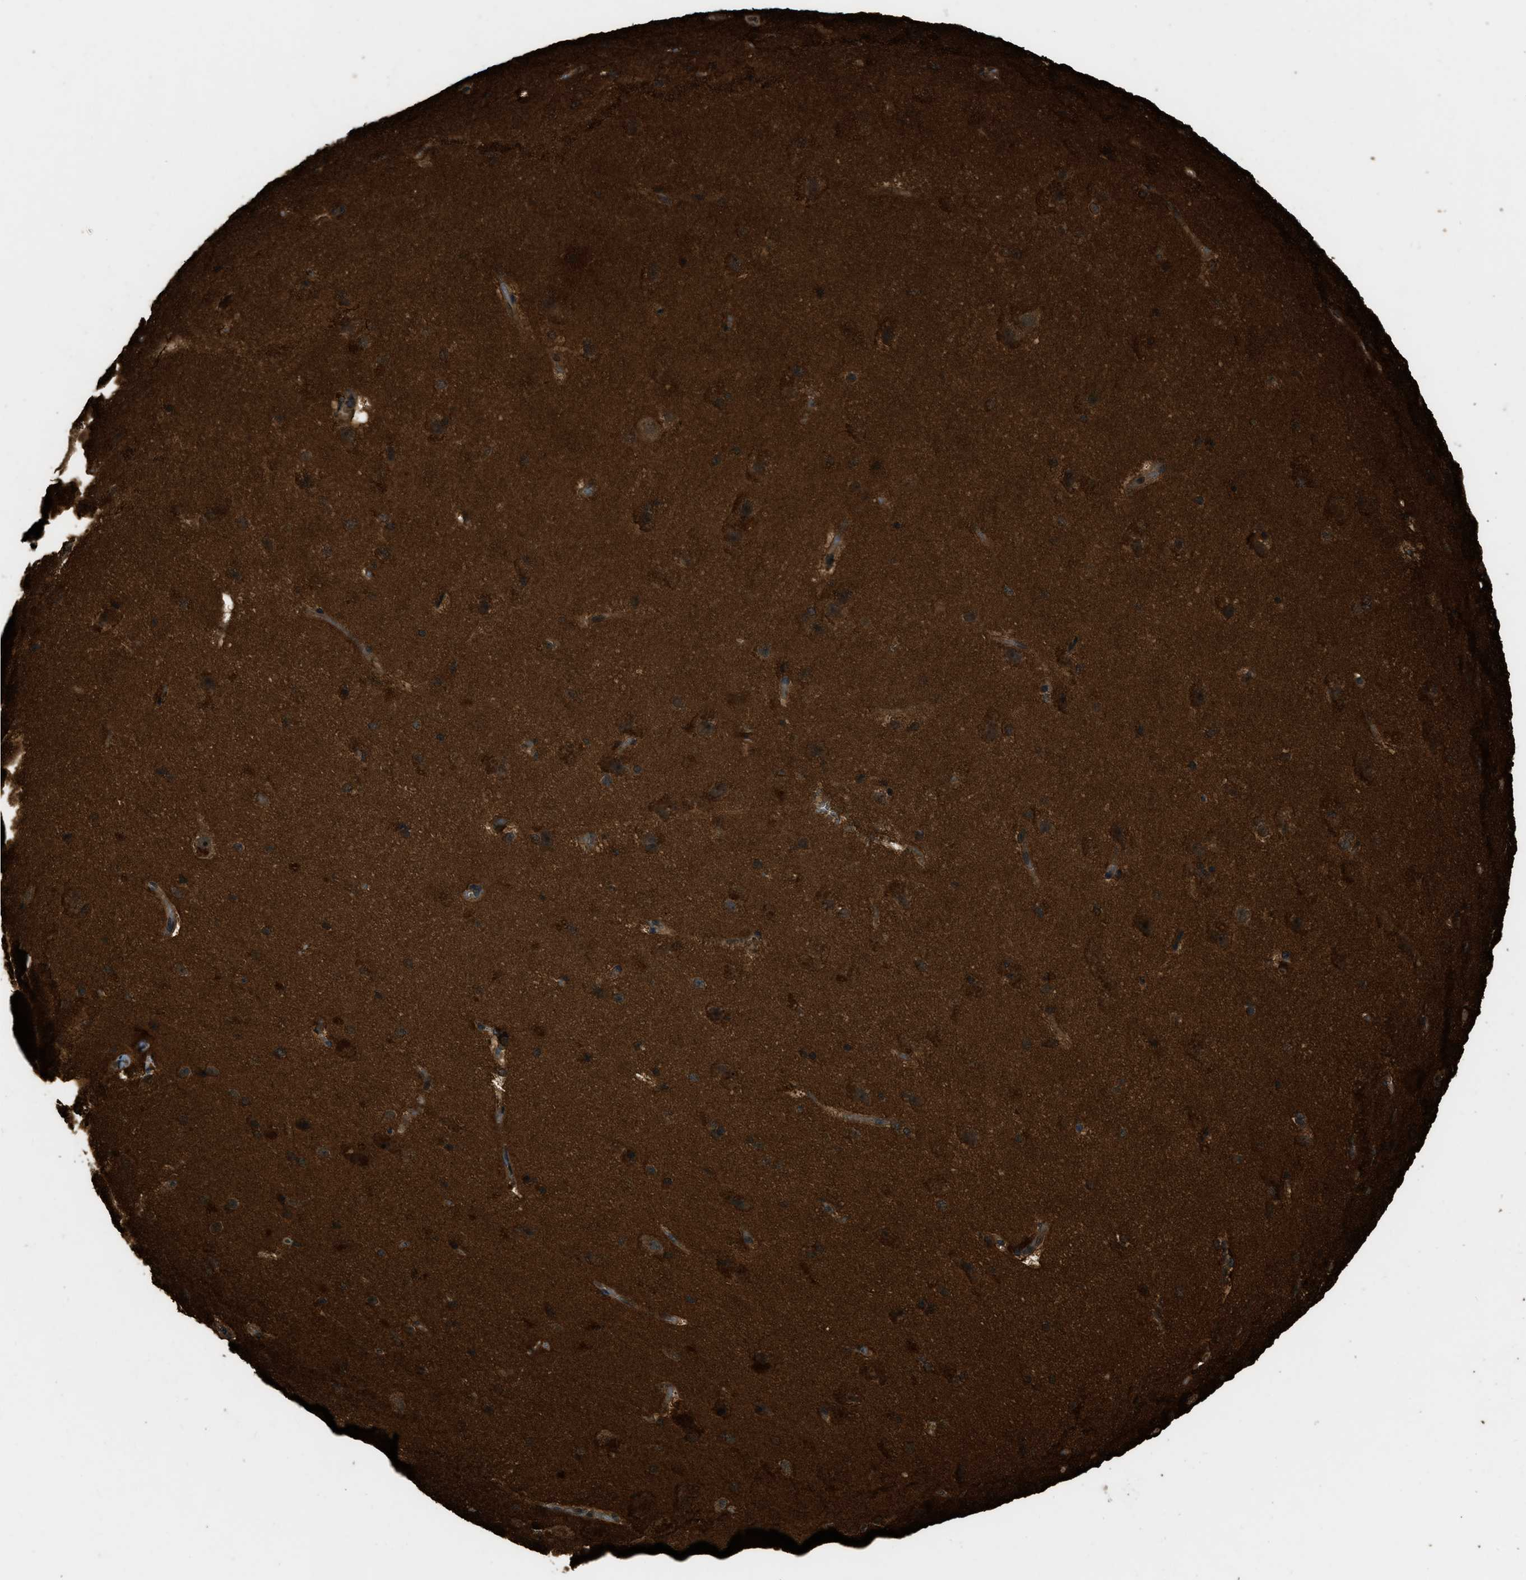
{"staining": {"intensity": "moderate", "quantity": "25%-75%", "location": "cytoplasmic/membranous"}, "tissue": "cerebral cortex", "cell_type": "Endothelial cells", "image_type": "normal", "snomed": [{"axis": "morphology", "description": "Normal tissue, NOS"}, {"axis": "topography", "description": "Cerebral cortex"}, {"axis": "topography", "description": "Hippocampus"}], "caption": "Moderate cytoplasmic/membranous positivity is appreciated in approximately 25%-75% of endothelial cells in unremarkable cerebral cortex. (IHC, brightfield microscopy, high magnification).", "gene": "RAP2A", "patient": {"sex": "female", "age": 19}}